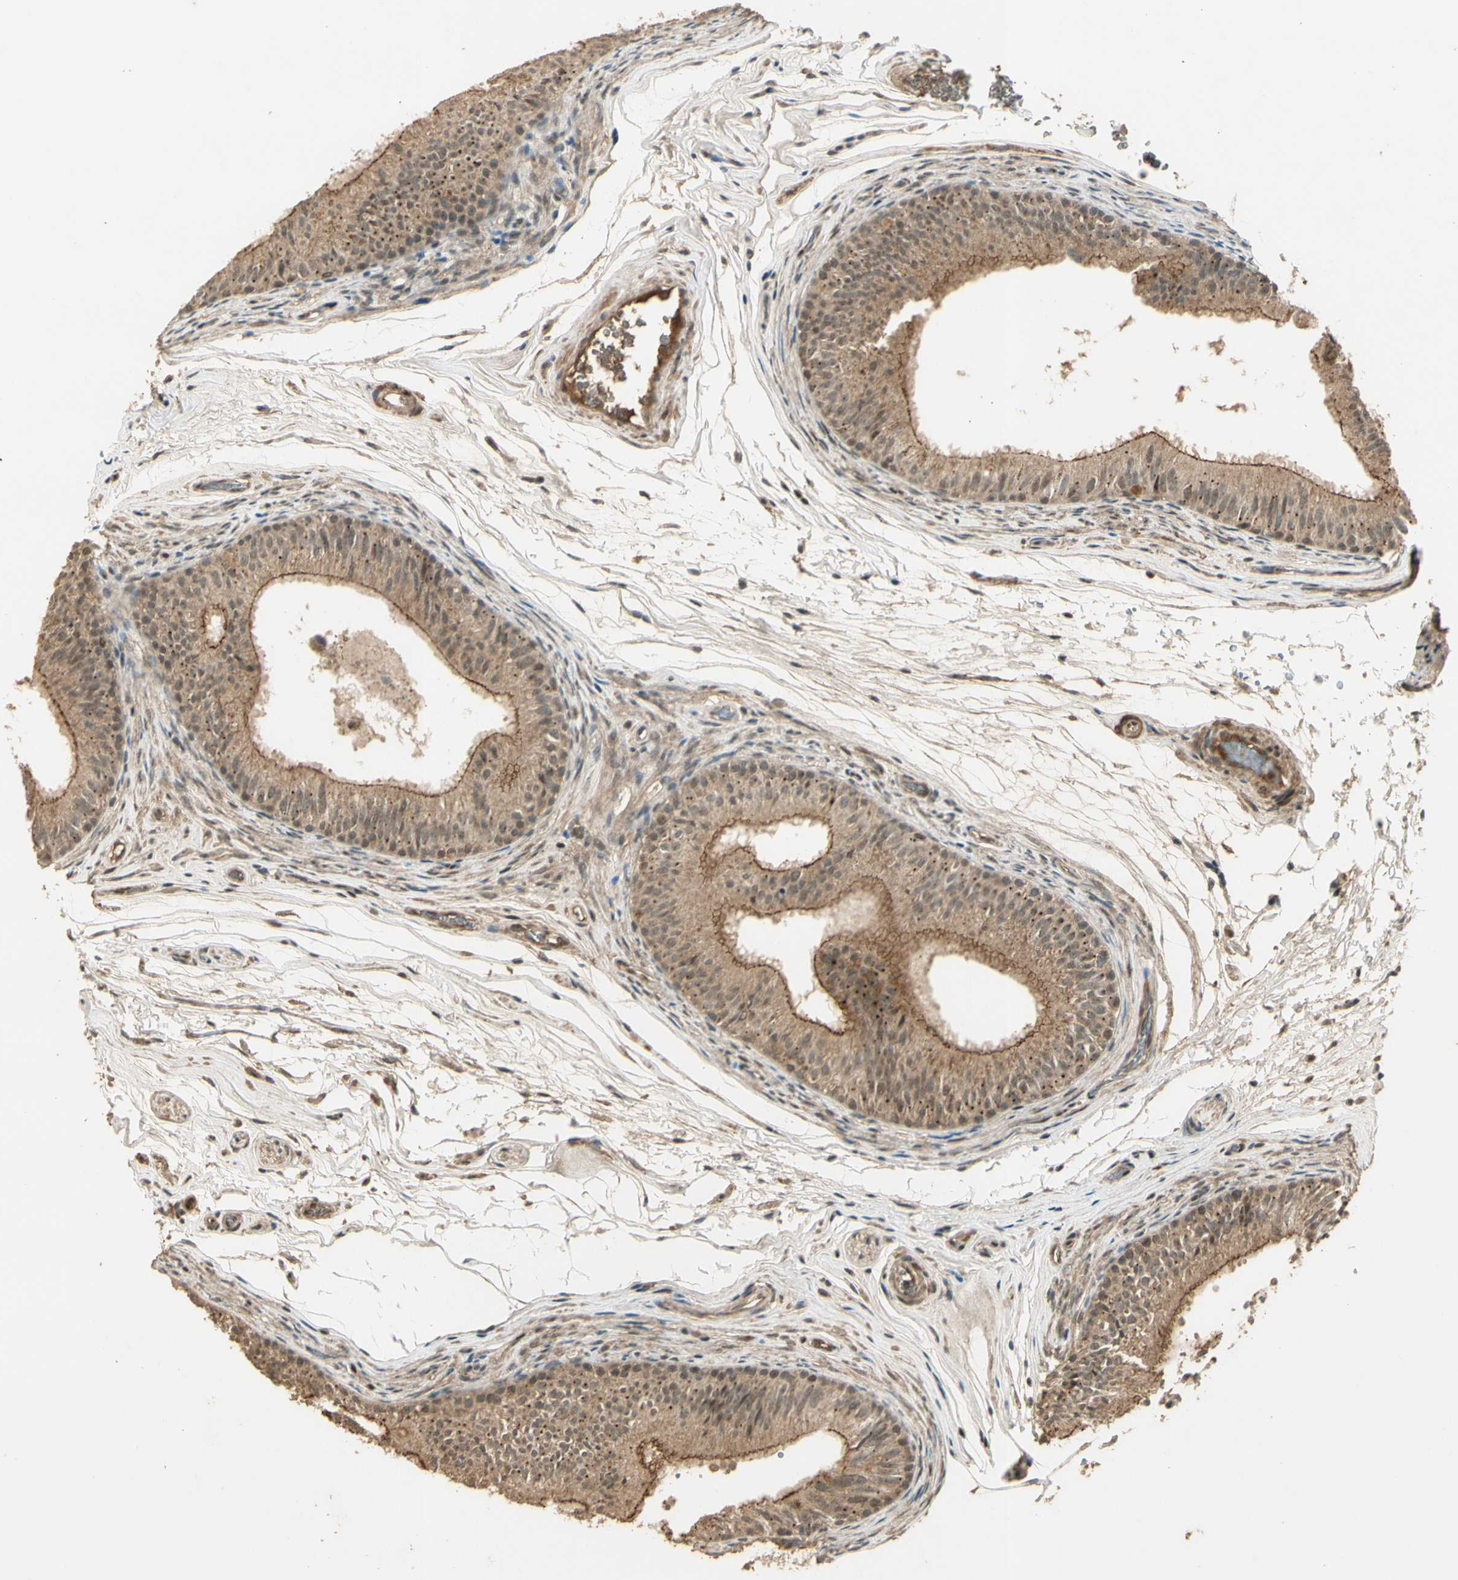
{"staining": {"intensity": "moderate", "quantity": ">75%", "location": "cytoplasmic/membranous,nuclear"}, "tissue": "epididymis", "cell_type": "Glandular cells", "image_type": "normal", "snomed": [{"axis": "morphology", "description": "Normal tissue, NOS"}, {"axis": "topography", "description": "Epididymis"}], "caption": "Moderate cytoplasmic/membranous,nuclear positivity is identified in about >75% of glandular cells in normal epididymis.", "gene": "GMEB2", "patient": {"sex": "male", "age": 36}}